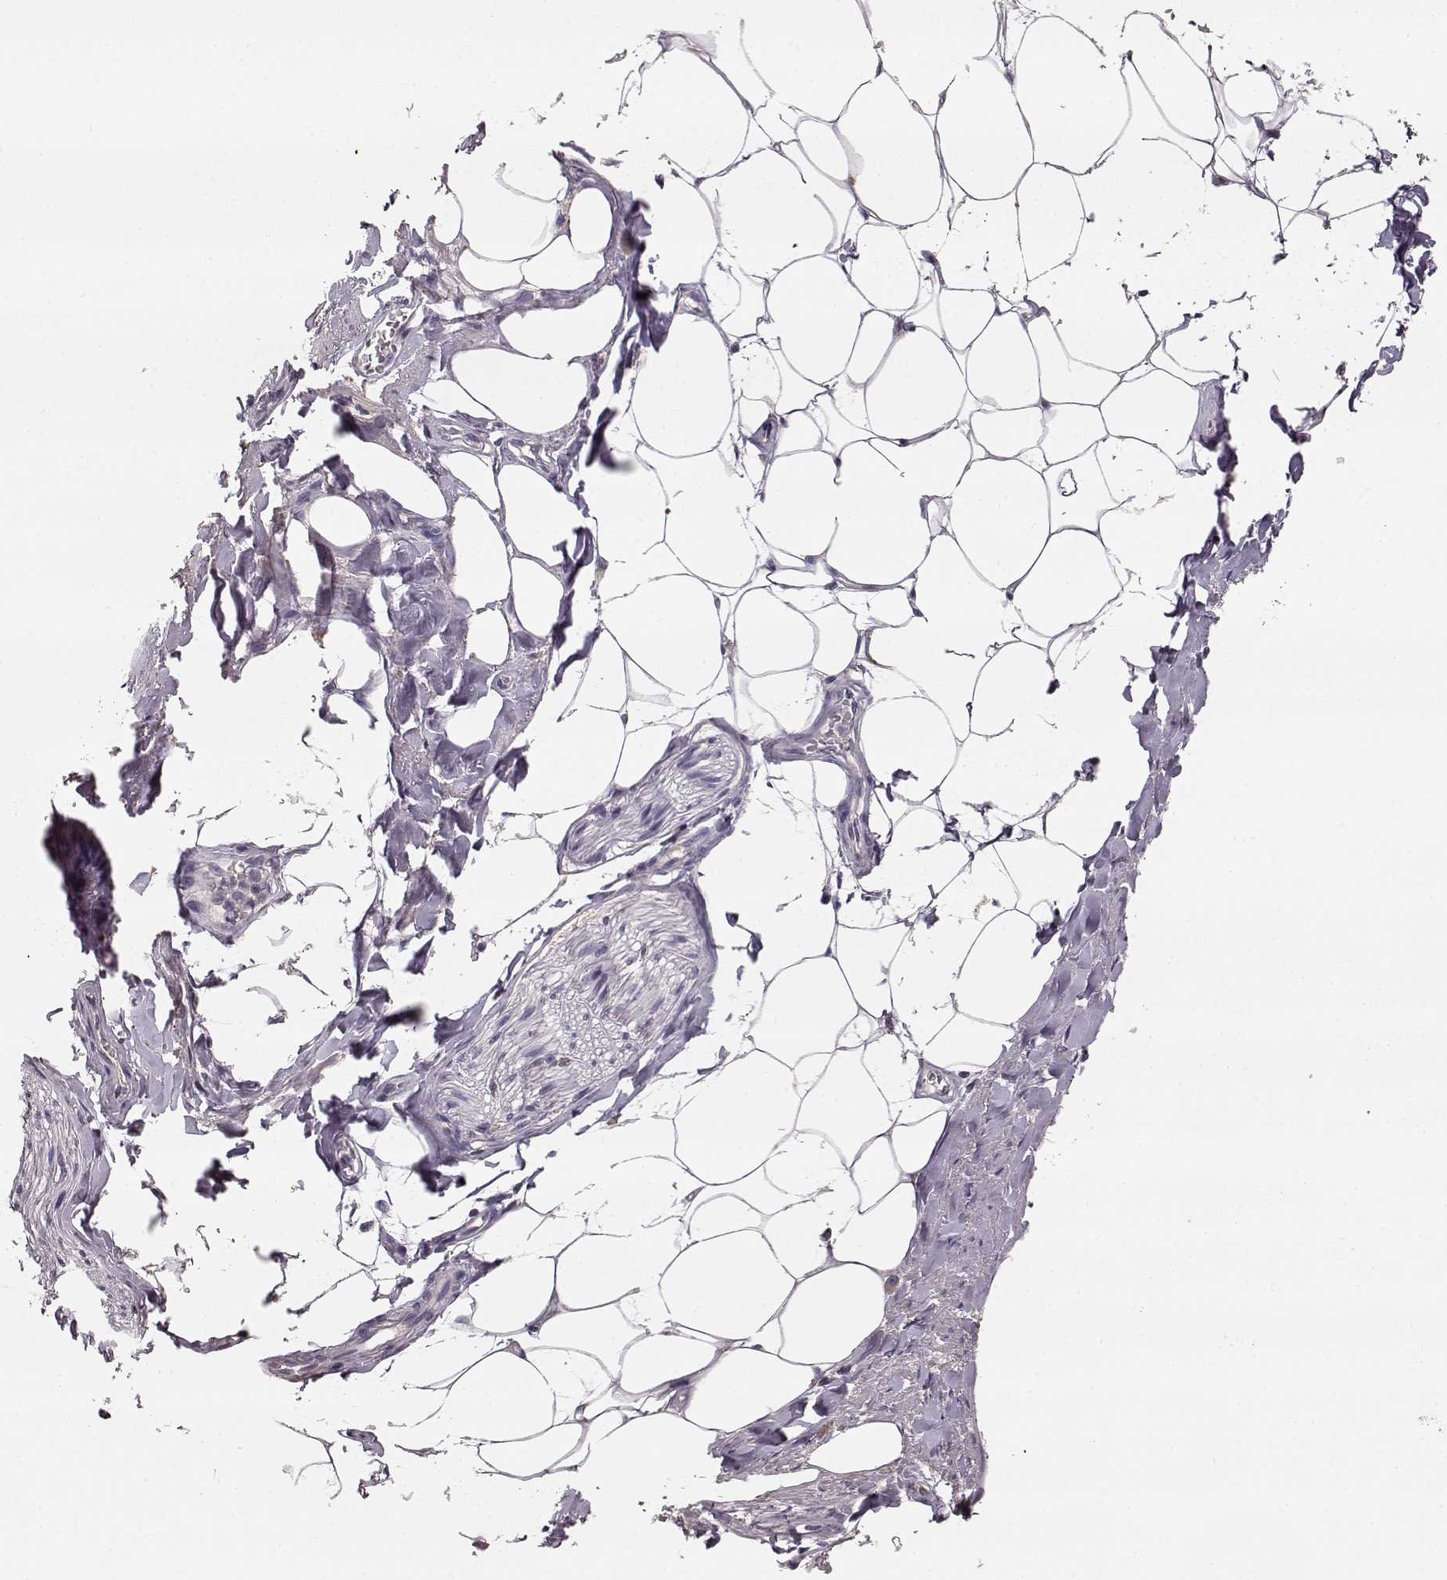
{"staining": {"intensity": "negative", "quantity": "none", "location": "none"}, "tissue": "adipose tissue", "cell_type": "Adipocytes", "image_type": "normal", "snomed": [{"axis": "morphology", "description": "Normal tissue, NOS"}, {"axis": "morphology", "description": "Carcinoid, malignant, NOS"}, {"axis": "topography", "description": "Small intestine"}, {"axis": "topography", "description": "Peripheral nerve tissue"}], "caption": "Photomicrograph shows no protein staining in adipocytes of normal adipose tissue.", "gene": "YJEFN3", "patient": {"sex": "male", "age": 52}}